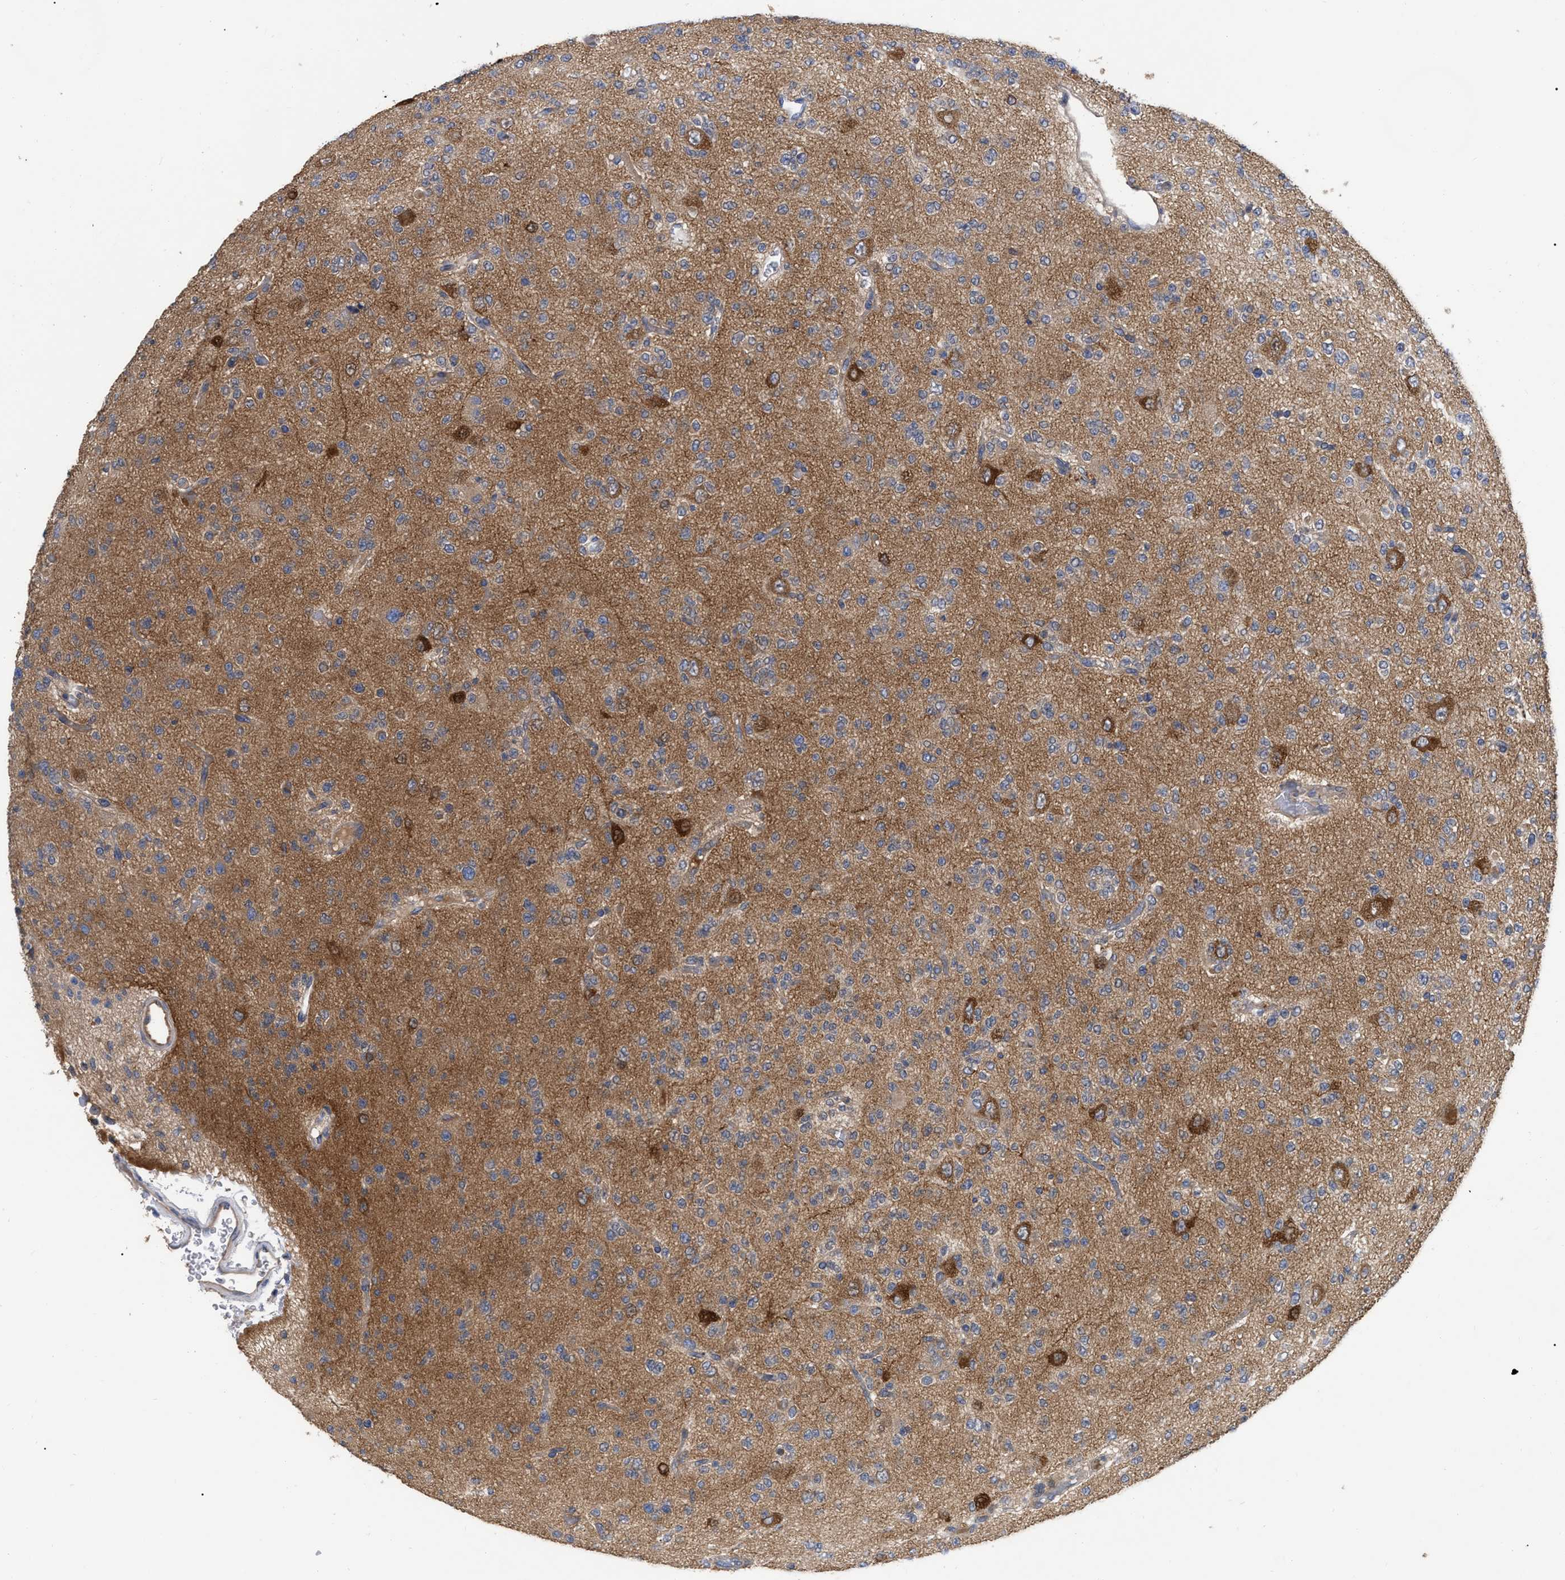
{"staining": {"intensity": "weak", "quantity": "25%-75%", "location": "cytoplasmic/membranous"}, "tissue": "glioma", "cell_type": "Tumor cells", "image_type": "cancer", "snomed": [{"axis": "morphology", "description": "Glioma, malignant, Low grade"}, {"axis": "topography", "description": "Brain"}], "caption": "Immunohistochemical staining of glioma demonstrates low levels of weak cytoplasmic/membranous positivity in about 25%-75% of tumor cells.", "gene": "RAP1GDS1", "patient": {"sex": "male", "age": 38}}